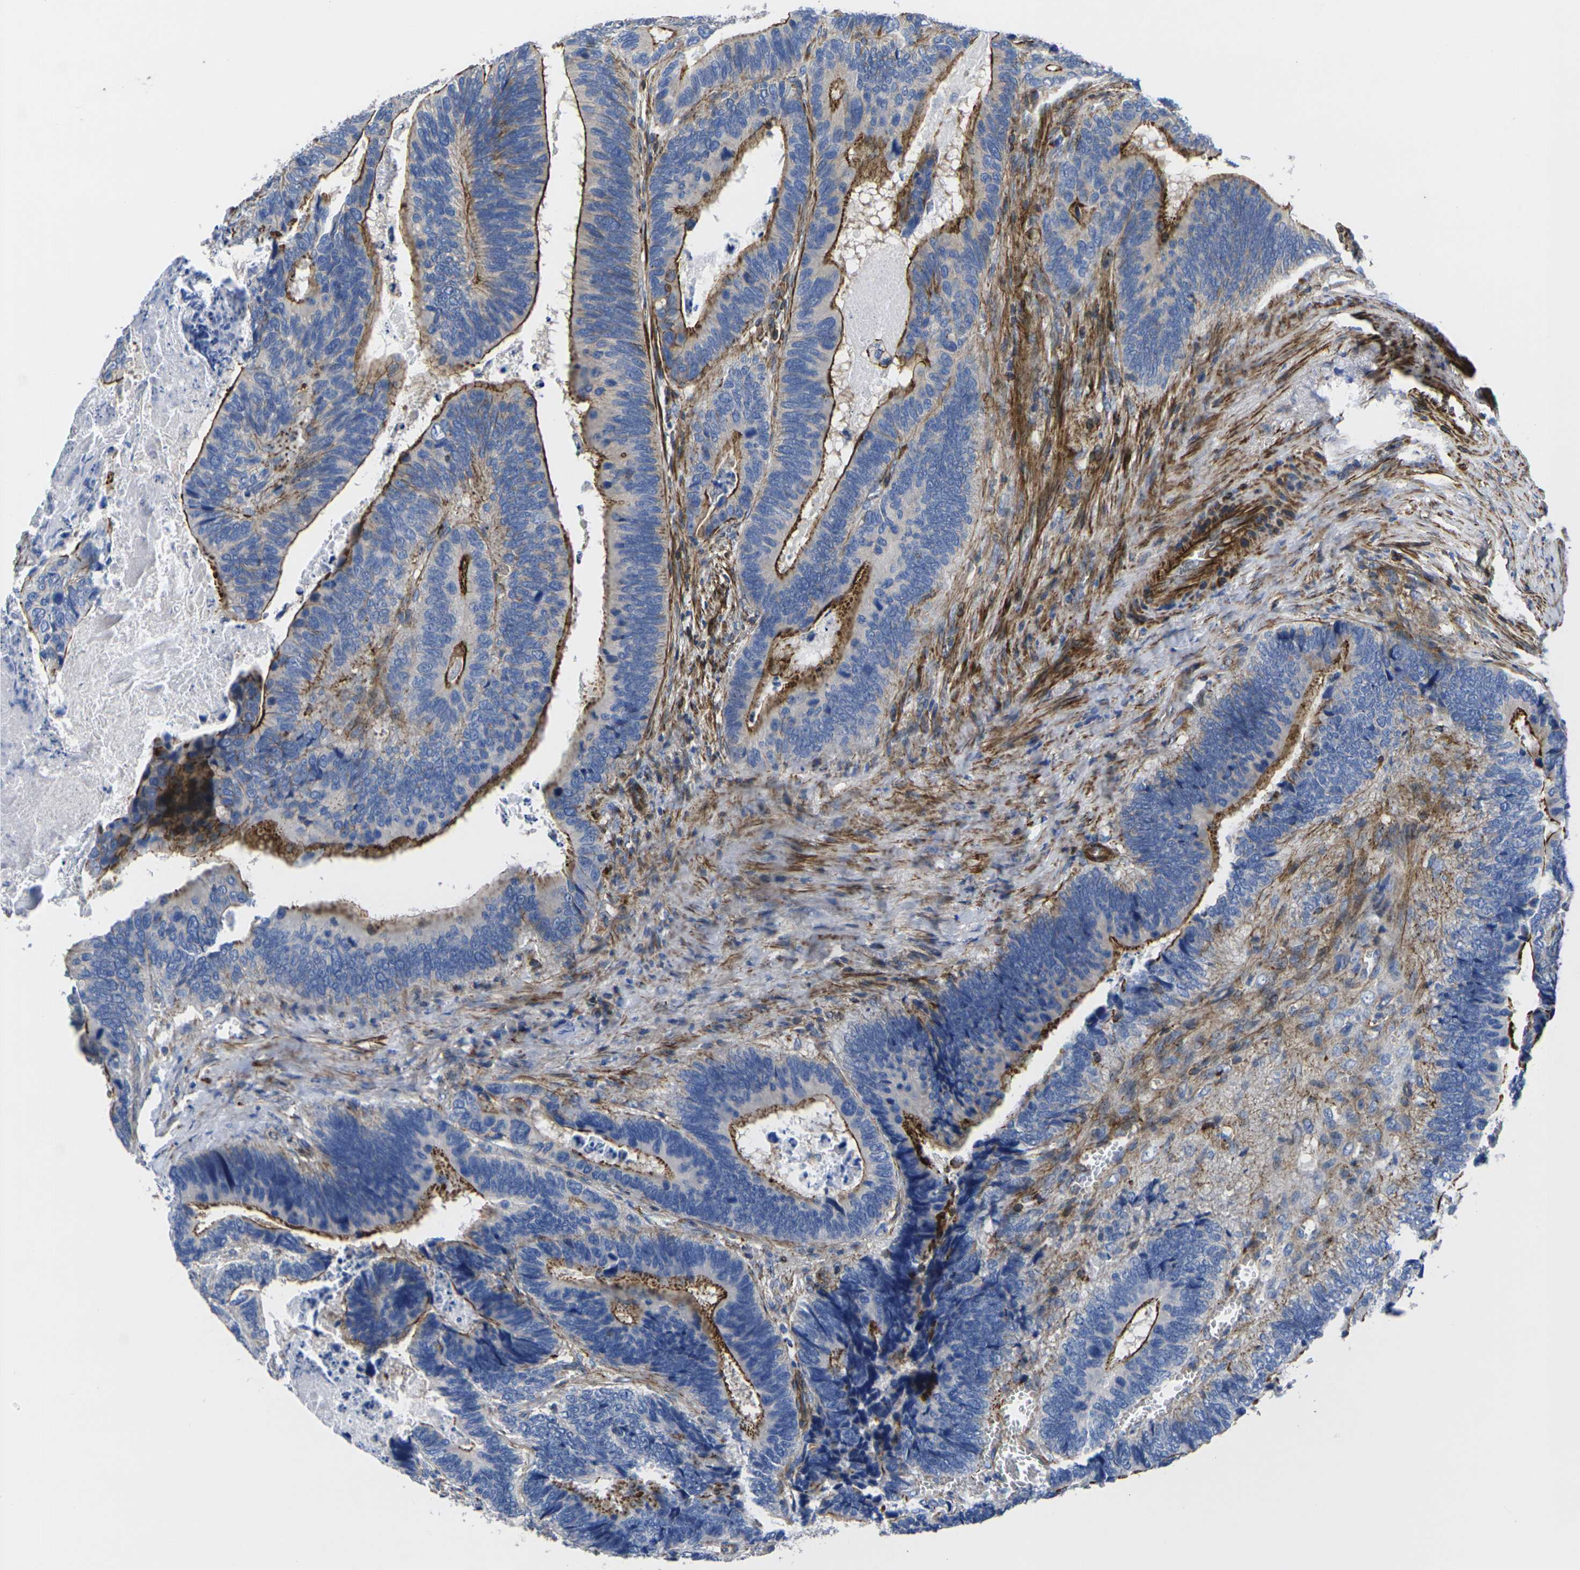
{"staining": {"intensity": "strong", "quantity": "25%-75%", "location": "cytoplasmic/membranous"}, "tissue": "colorectal cancer", "cell_type": "Tumor cells", "image_type": "cancer", "snomed": [{"axis": "morphology", "description": "Adenocarcinoma, NOS"}, {"axis": "topography", "description": "Colon"}], "caption": "IHC of human colorectal cancer (adenocarcinoma) exhibits high levels of strong cytoplasmic/membranous positivity in approximately 25%-75% of tumor cells.", "gene": "GPR4", "patient": {"sex": "male", "age": 72}}